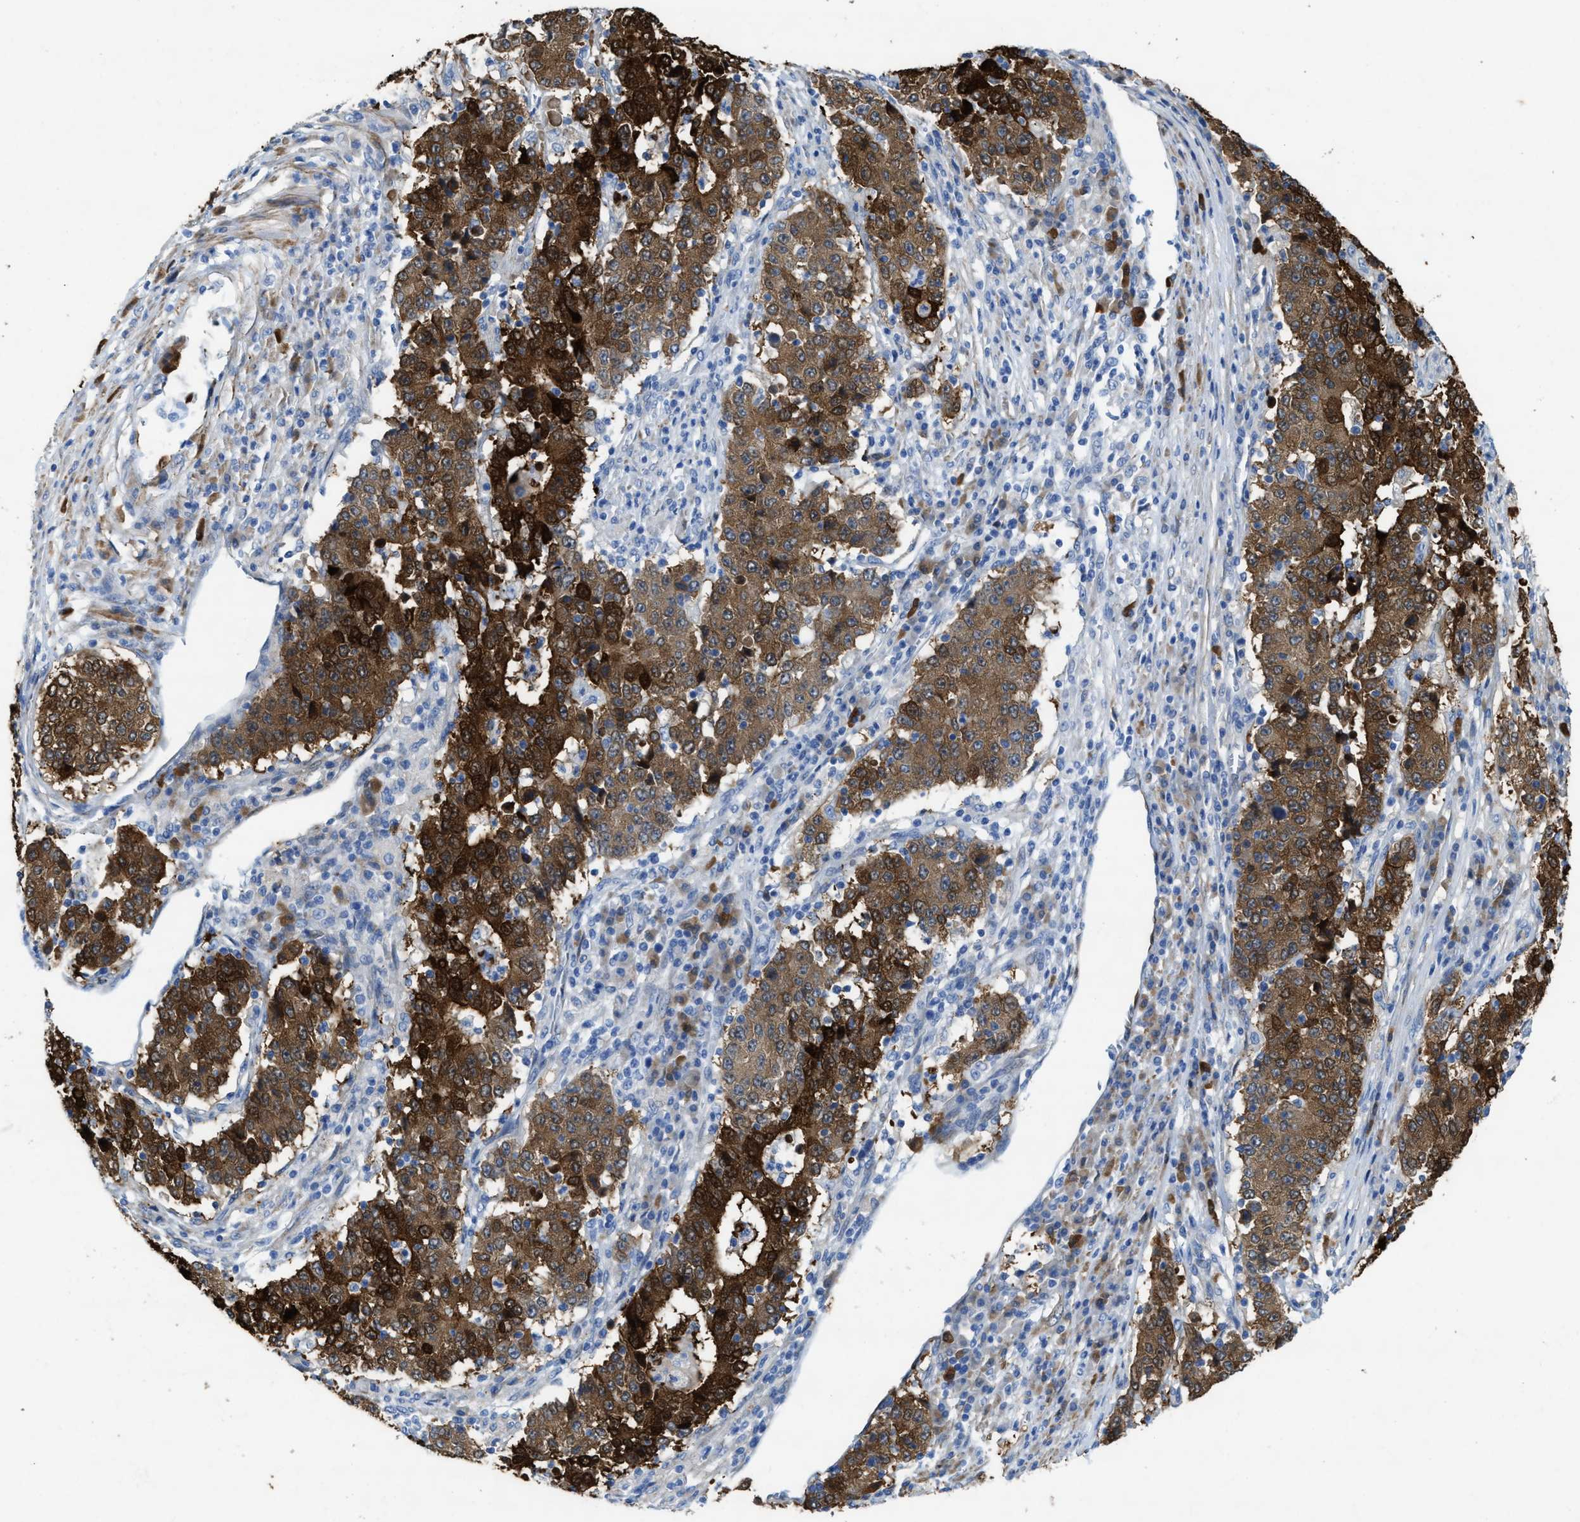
{"staining": {"intensity": "strong", "quantity": ">75%", "location": "cytoplasmic/membranous"}, "tissue": "stomach cancer", "cell_type": "Tumor cells", "image_type": "cancer", "snomed": [{"axis": "morphology", "description": "Adenocarcinoma, NOS"}, {"axis": "topography", "description": "Stomach"}], "caption": "This micrograph reveals stomach cancer (adenocarcinoma) stained with IHC to label a protein in brown. The cytoplasmic/membranous of tumor cells show strong positivity for the protein. Nuclei are counter-stained blue.", "gene": "ASS1", "patient": {"sex": "male", "age": 59}}